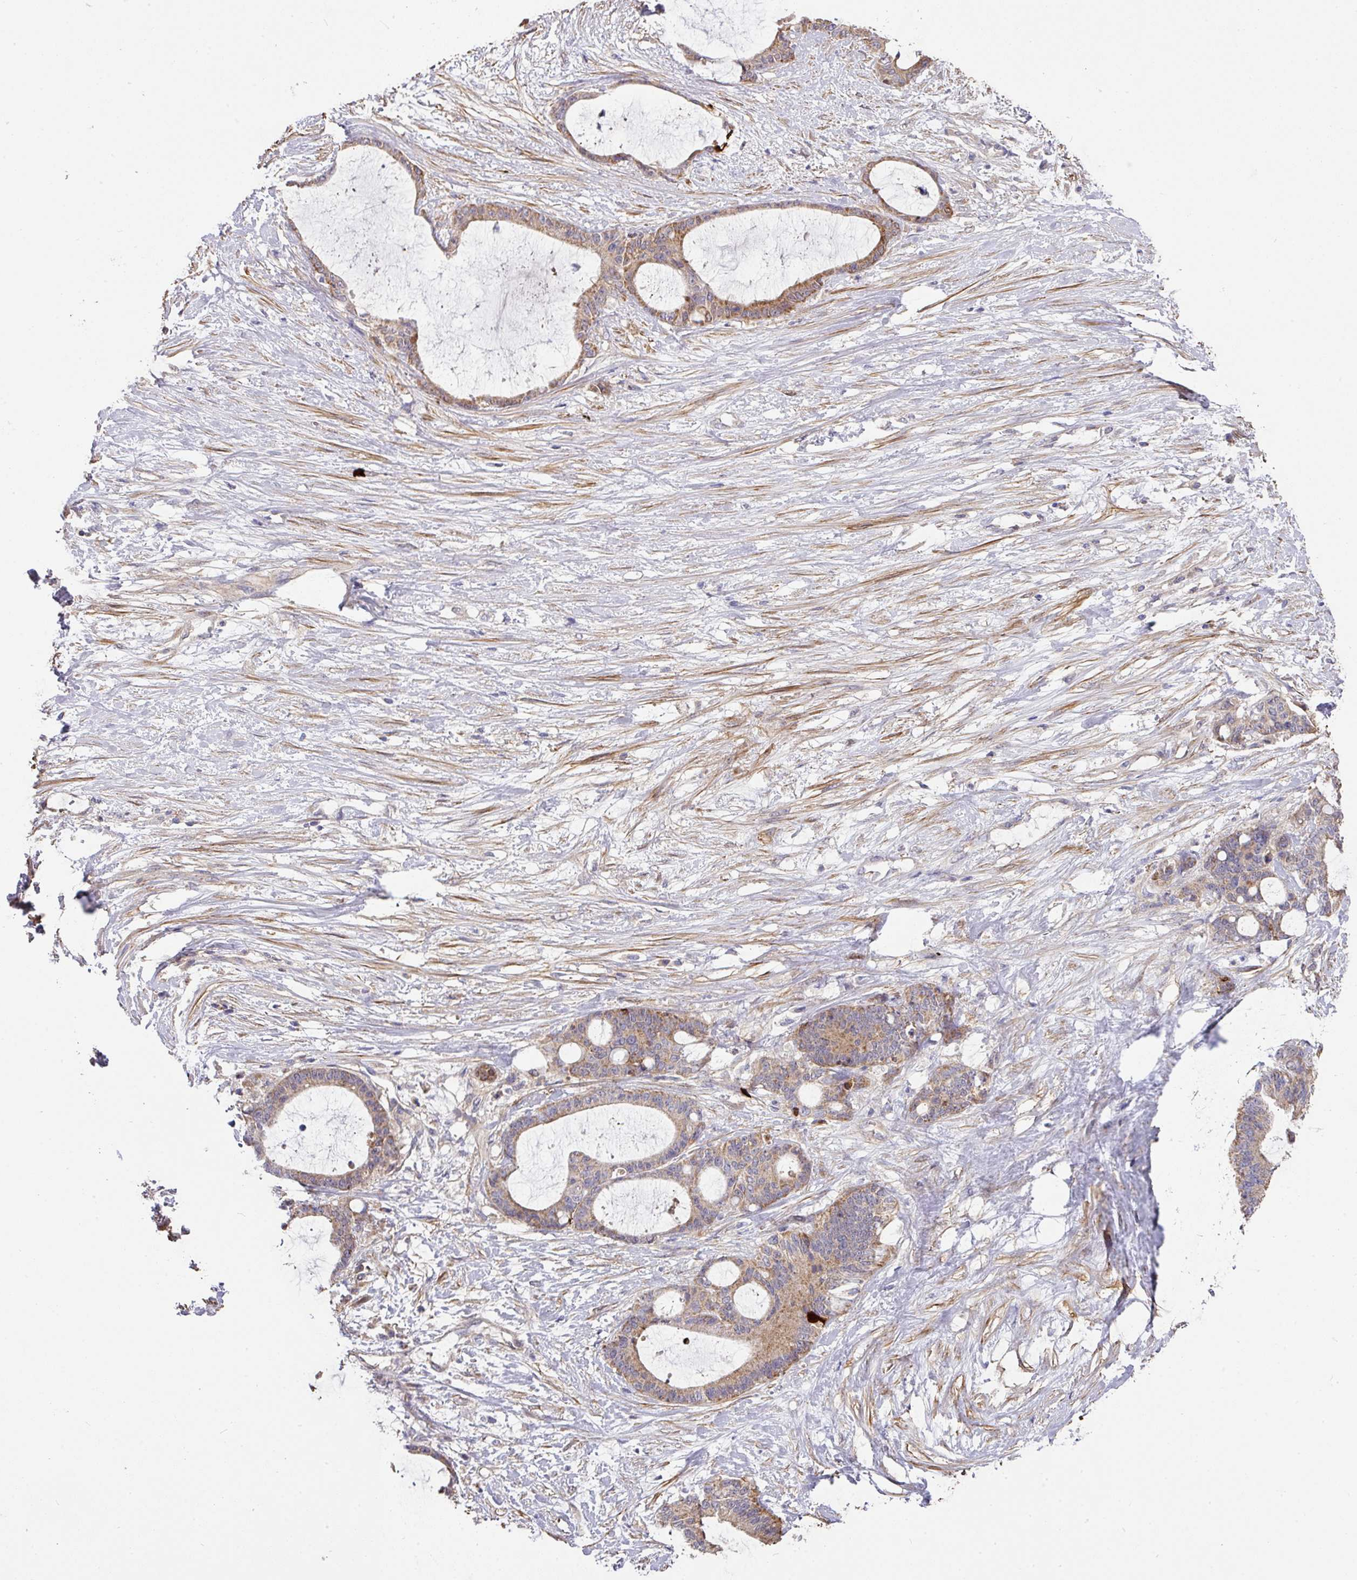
{"staining": {"intensity": "moderate", "quantity": ">75%", "location": "cytoplasmic/membranous"}, "tissue": "liver cancer", "cell_type": "Tumor cells", "image_type": "cancer", "snomed": [{"axis": "morphology", "description": "Normal tissue, NOS"}, {"axis": "morphology", "description": "Cholangiocarcinoma"}, {"axis": "topography", "description": "Liver"}, {"axis": "topography", "description": "Peripheral nerve tissue"}], "caption": "Moderate cytoplasmic/membranous expression is appreciated in approximately >75% of tumor cells in liver cancer.", "gene": "STK35", "patient": {"sex": "female", "age": 73}}